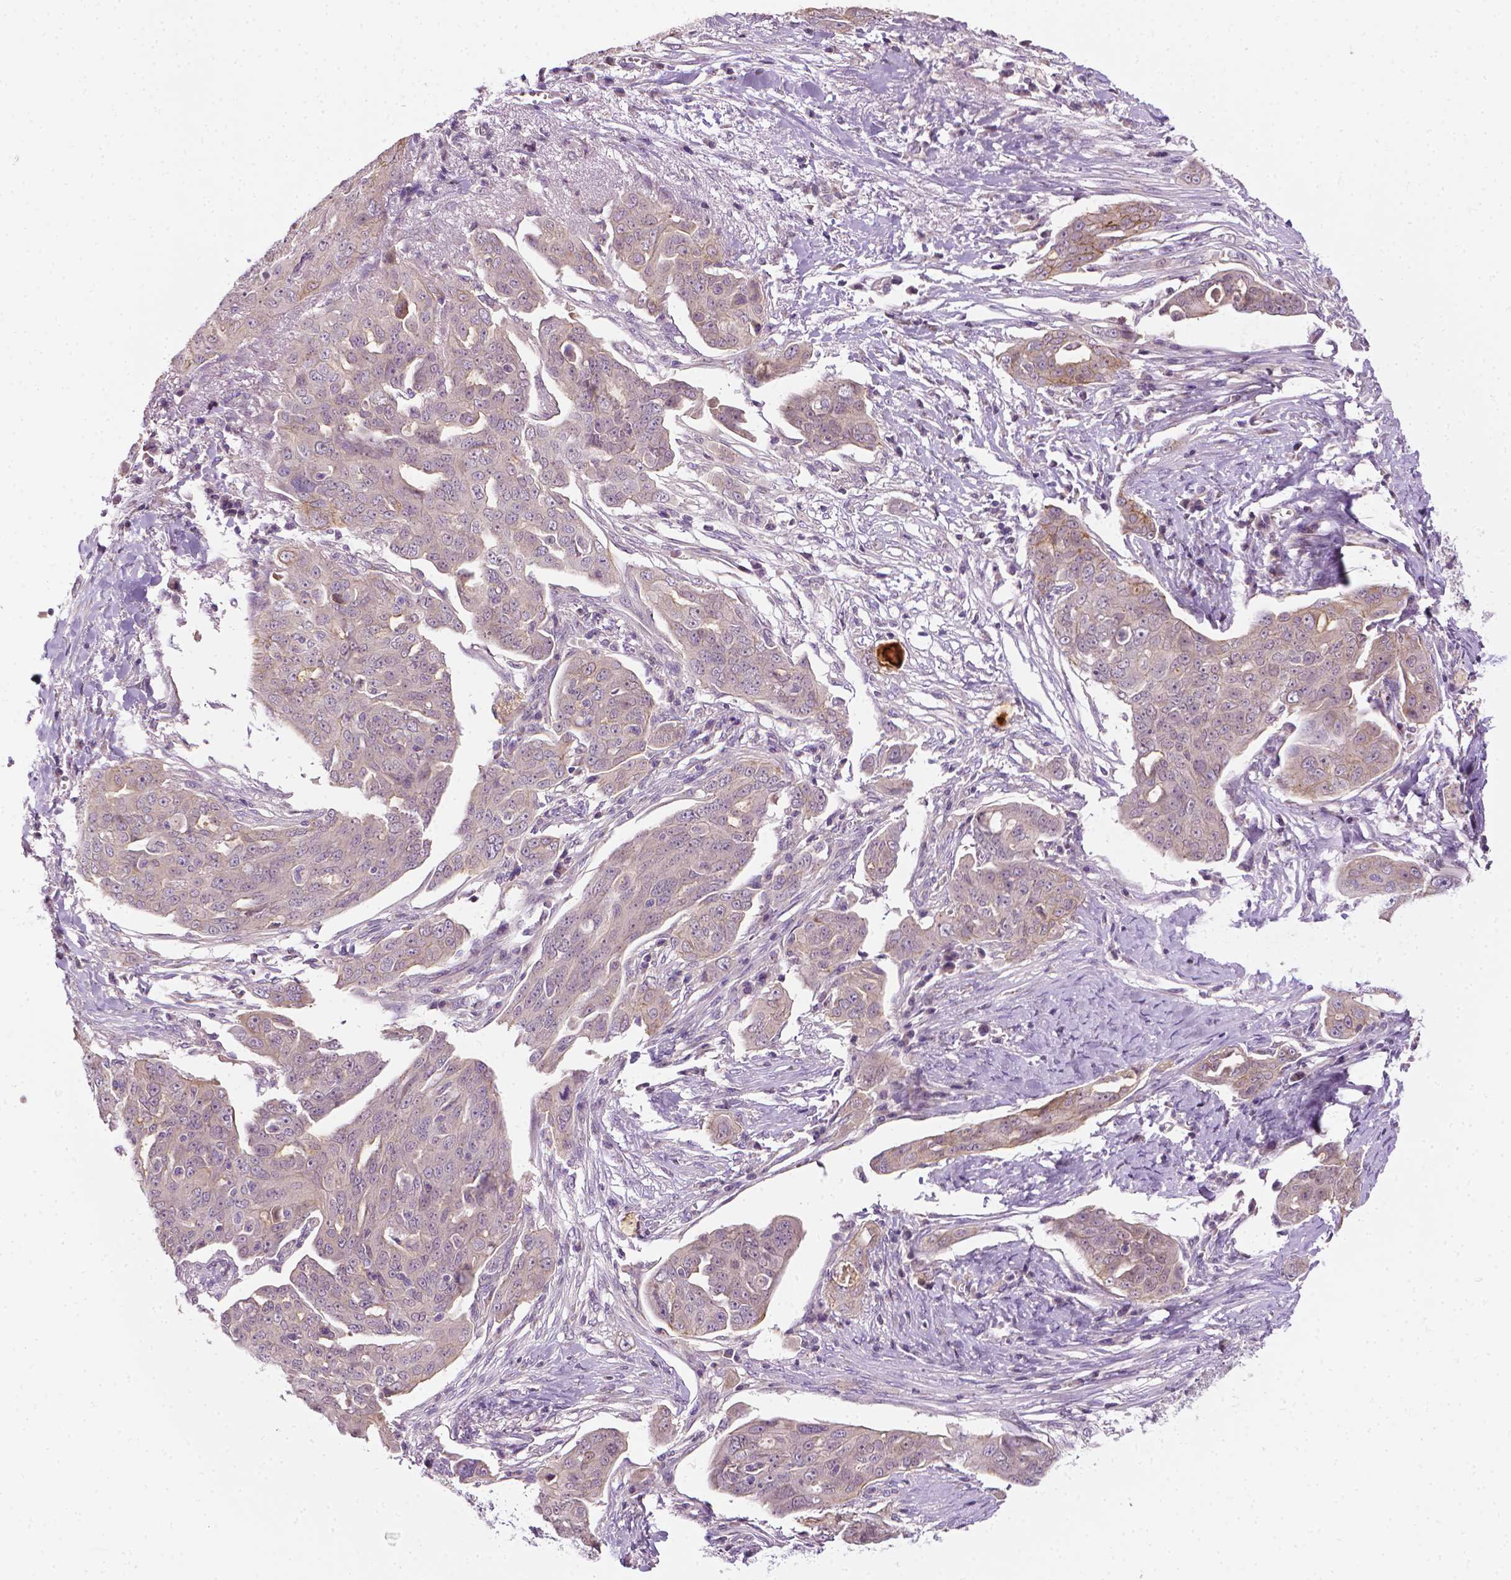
{"staining": {"intensity": "weak", "quantity": "<25%", "location": "cytoplasmic/membranous"}, "tissue": "ovarian cancer", "cell_type": "Tumor cells", "image_type": "cancer", "snomed": [{"axis": "morphology", "description": "Carcinoma, endometroid"}, {"axis": "topography", "description": "Ovary"}], "caption": "Immunohistochemical staining of human ovarian cancer (endometroid carcinoma) exhibits no significant staining in tumor cells. The staining is performed using DAB brown chromogen with nuclei counter-stained in using hematoxylin.", "gene": "MCOLN3", "patient": {"sex": "female", "age": 70}}